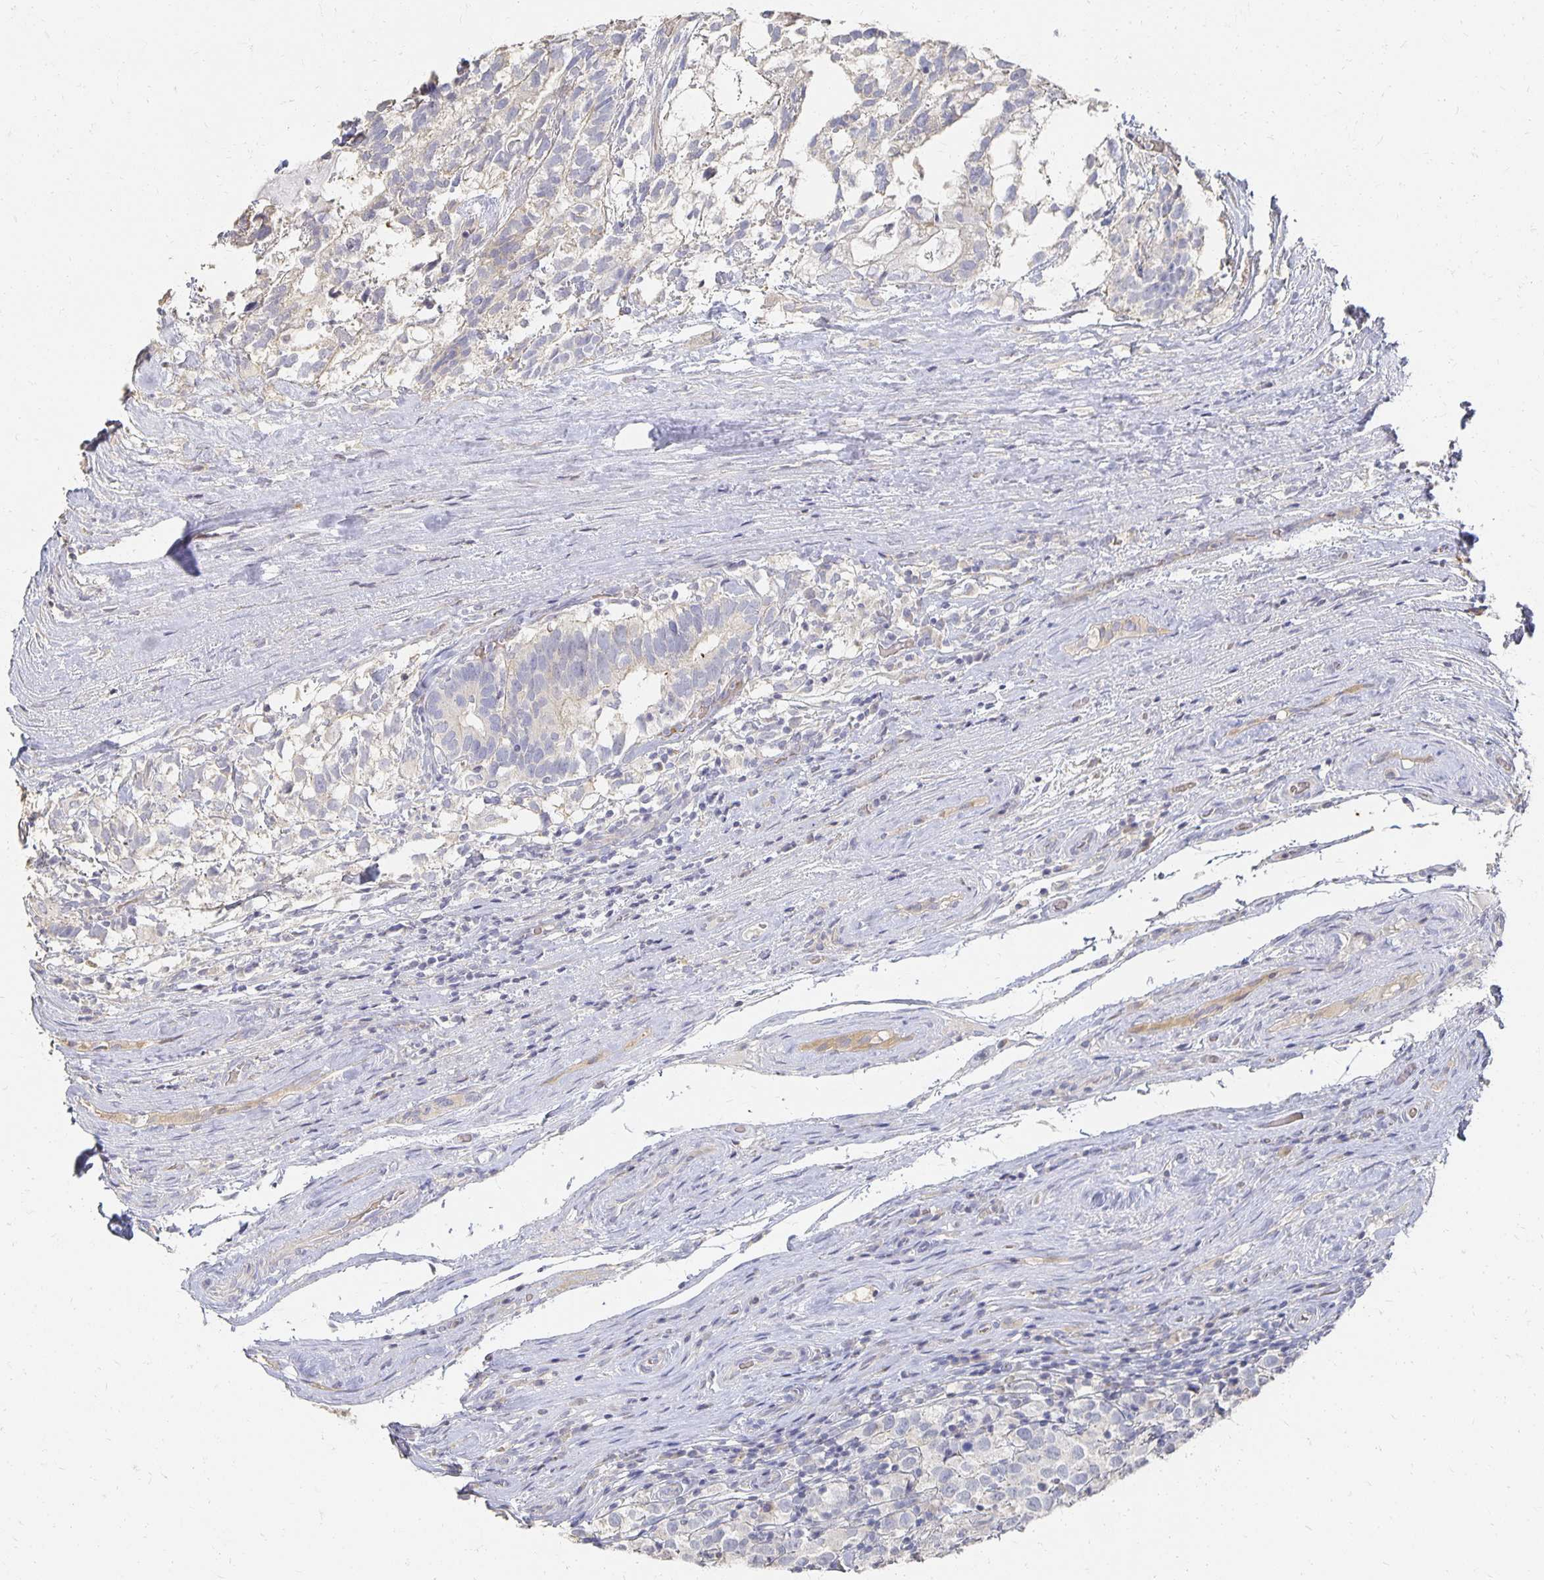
{"staining": {"intensity": "negative", "quantity": "none", "location": "none"}, "tissue": "testis cancer", "cell_type": "Tumor cells", "image_type": "cancer", "snomed": [{"axis": "morphology", "description": "Seminoma, NOS"}, {"axis": "morphology", "description": "Carcinoma, Embryonal, NOS"}, {"axis": "topography", "description": "Testis"}], "caption": "Immunohistochemistry image of neoplastic tissue: human testis cancer (seminoma) stained with DAB (3,3'-diaminobenzidine) demonstrates no significant protein positivity in tumor cells. (DAB immunohistochemistry, high magnification).", "gene": "CST6", "patient": {"sex": "male", "age": 41}}